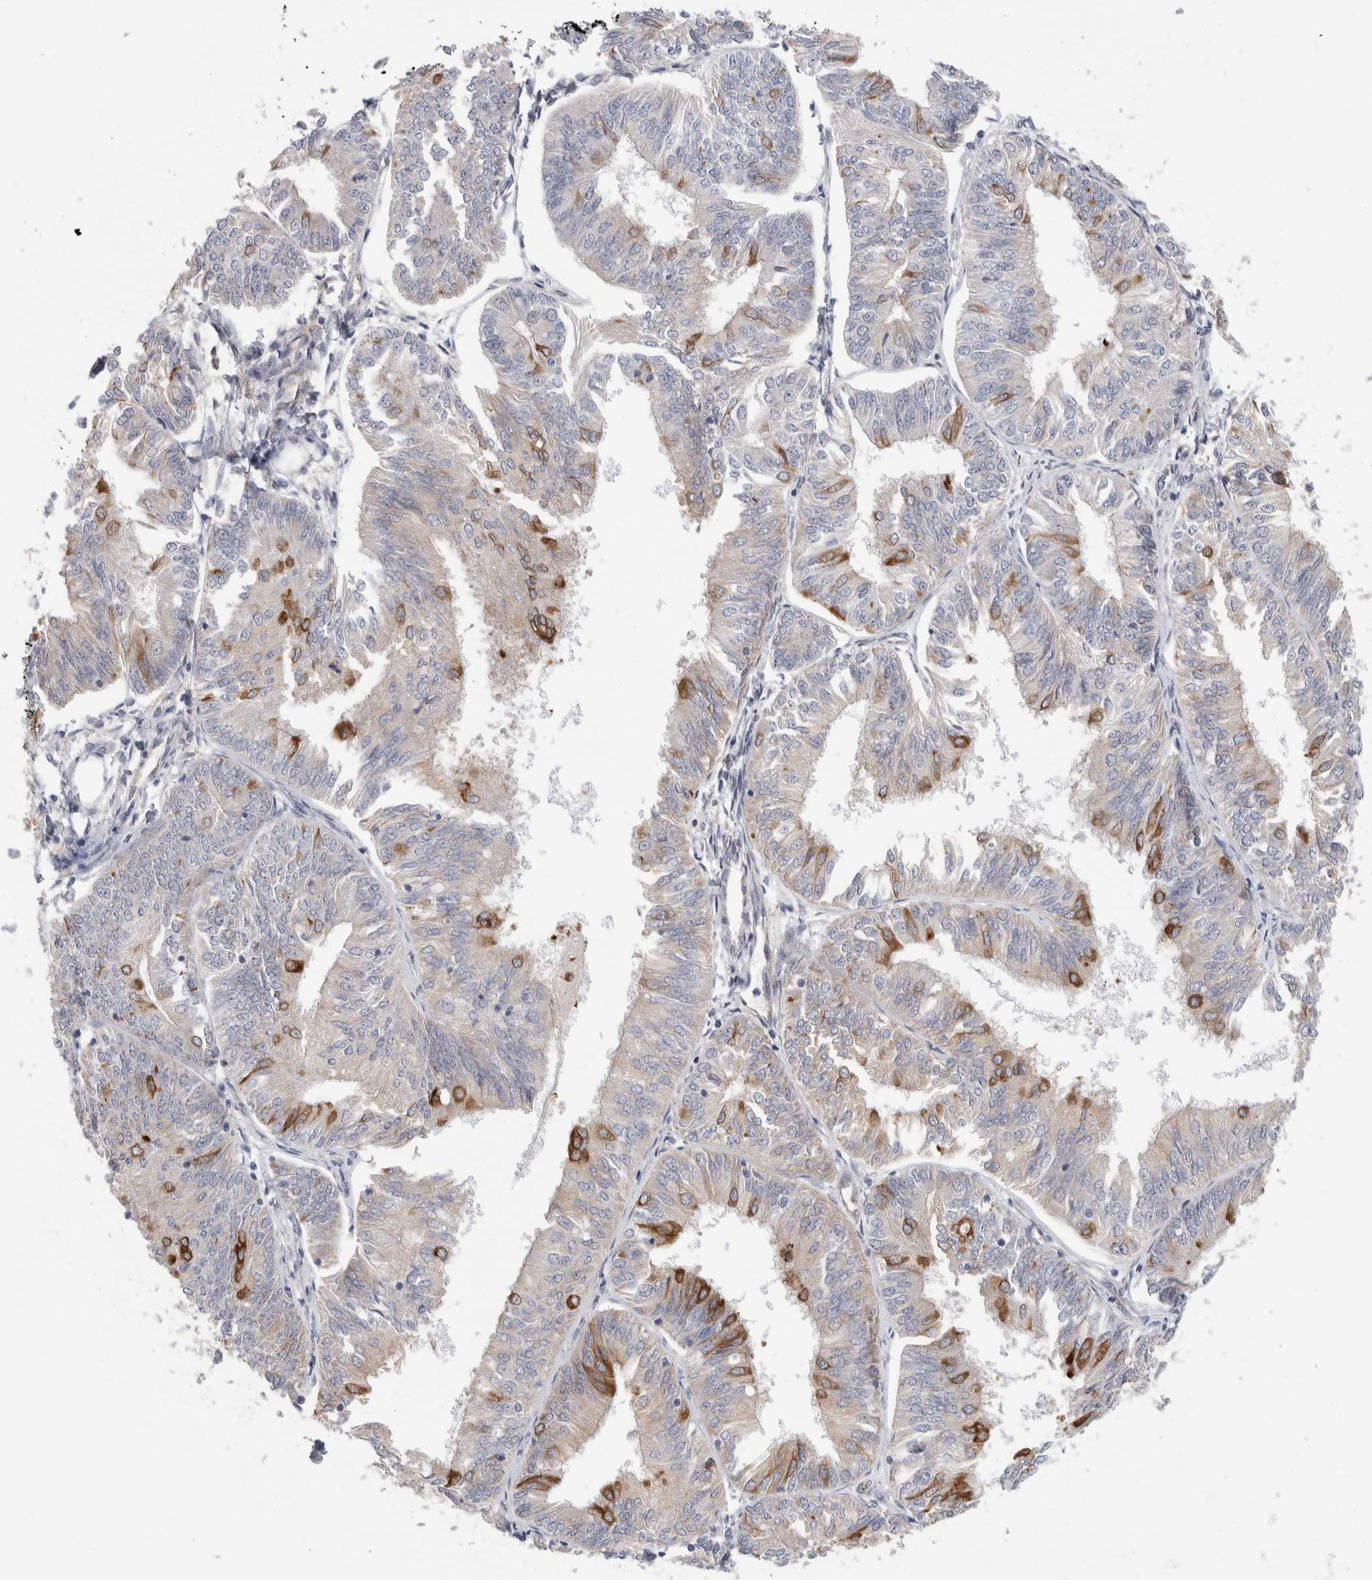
{"staining": {"intensity": "moderate", "quantity": "<25%", "location": "cytoplasmic/membranous"}, "tissue": "endometrial cancer", "cell_type": "Tumor cells", "image_type": "cancer", "snomed": [{"axis": "morphology", "description": "Adenocarcinoma, NOS"}, {"axis": "topography", "description": "Endometrium"}], "caption": "DAB (3,3'-diaminobenzidine) immunohistochemical staining of human endometrial cancer (adenocarcinoma) demonstrates moderate cytoplasmic/membranous protein expression in approximately <25% of tumor cells. The staining is performed using DAB (3,3'-diaminobenzidine) brown chromogen to label protein expression. The nuclei are counter-stained blue using hematoxylin.", "gene": "SYTL5", "patient": {"sex": "female", "age": 58}}